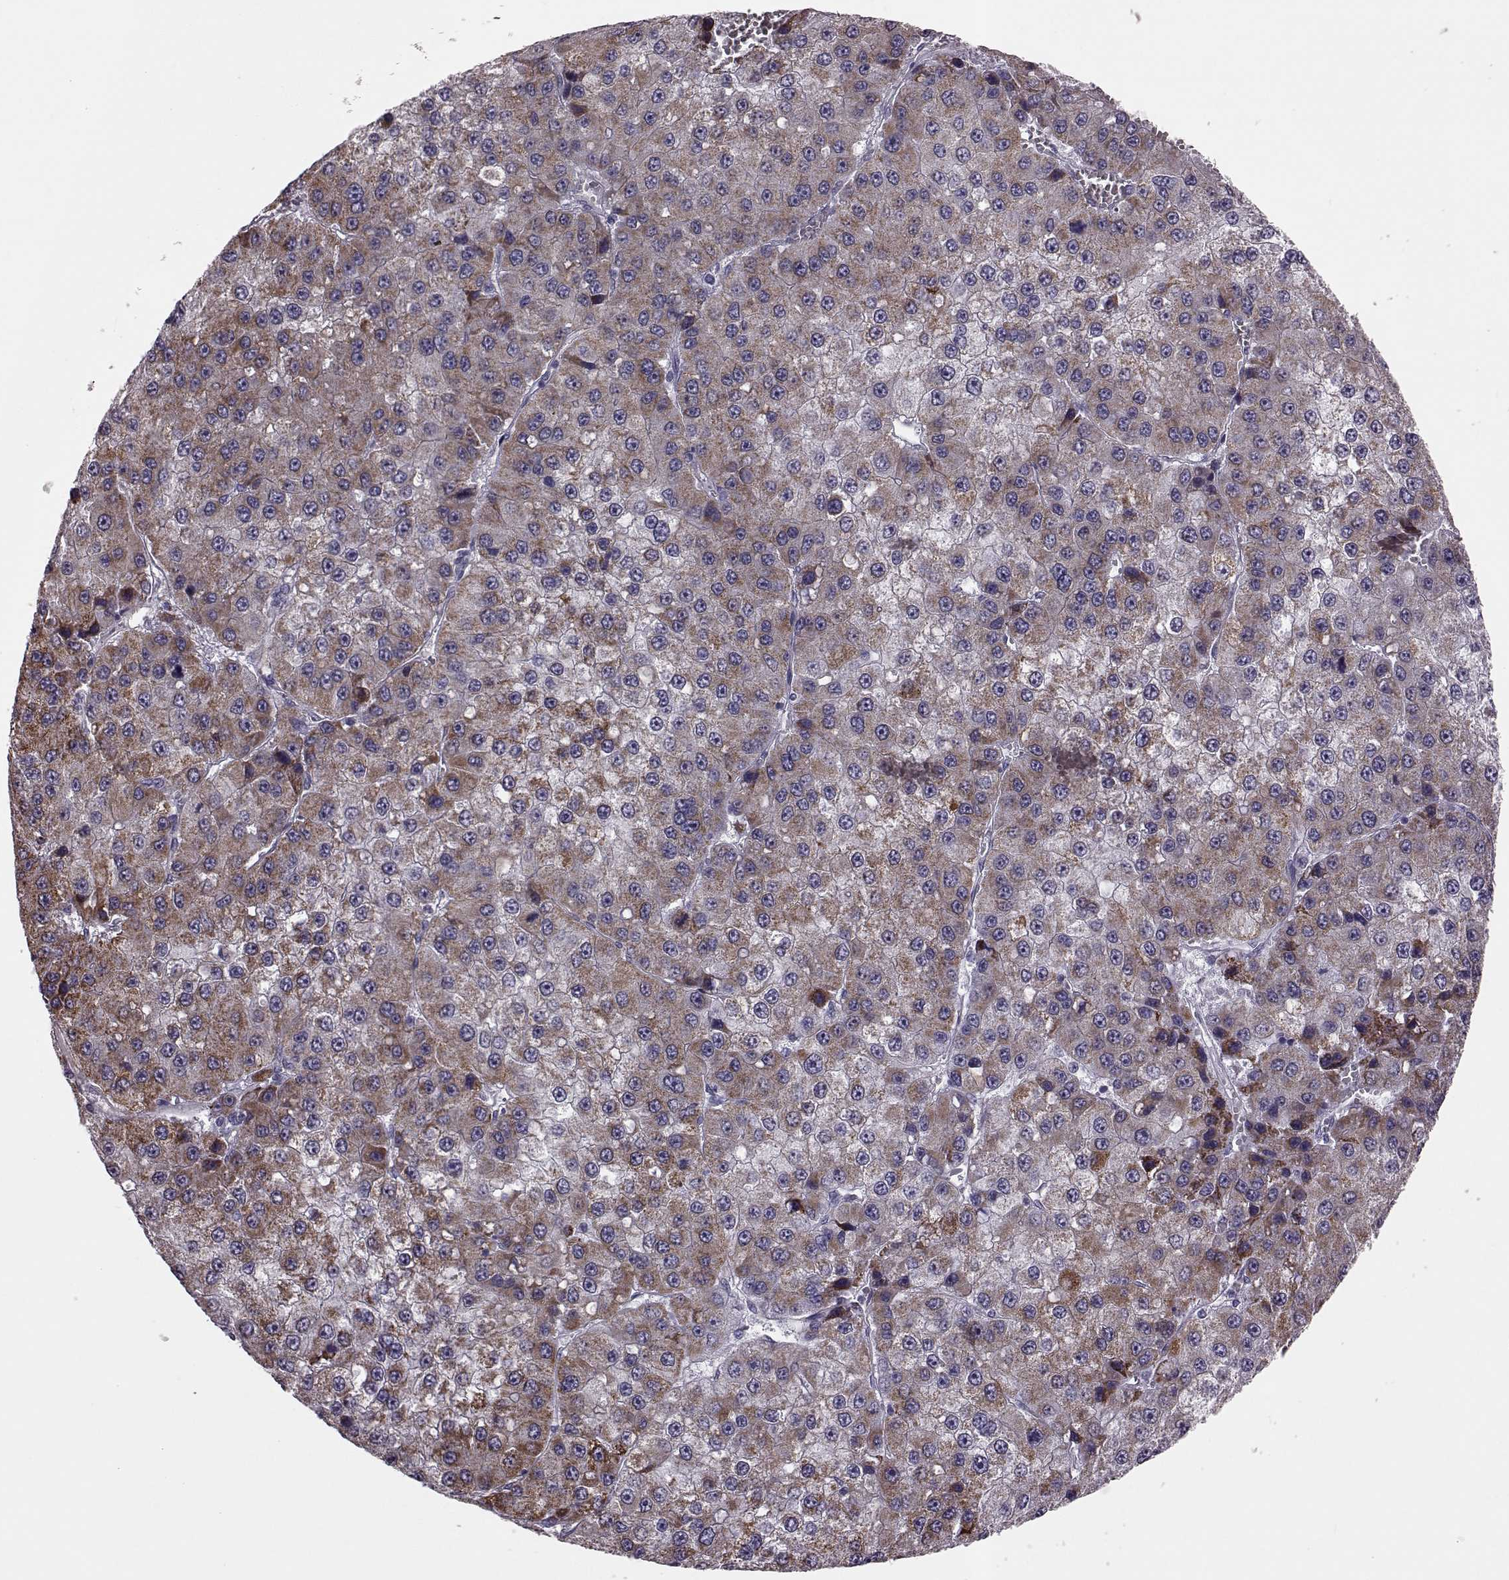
{"staining": {"intensity": "strong", "quantity": ">75%", "location": "cytoplasmic/membranous"}, "tissue": "liver cancer", "cell_type": "Tumor cells", "image_type": "cancer", "snomed": [{"axis": "morphology", "description": "Carcinoma, Hepatocellular, NOS"}, {"axis": "topography", "description": "Liver"}], "caption": "Tumor cells demonstrate high levels of strong cytoplasmic/membranous expression in approximately >75% of cells in human liver hepatocellular carcinoma.", "gene": "RIMS2", "patient": {"sex": "female", "age": 73}}